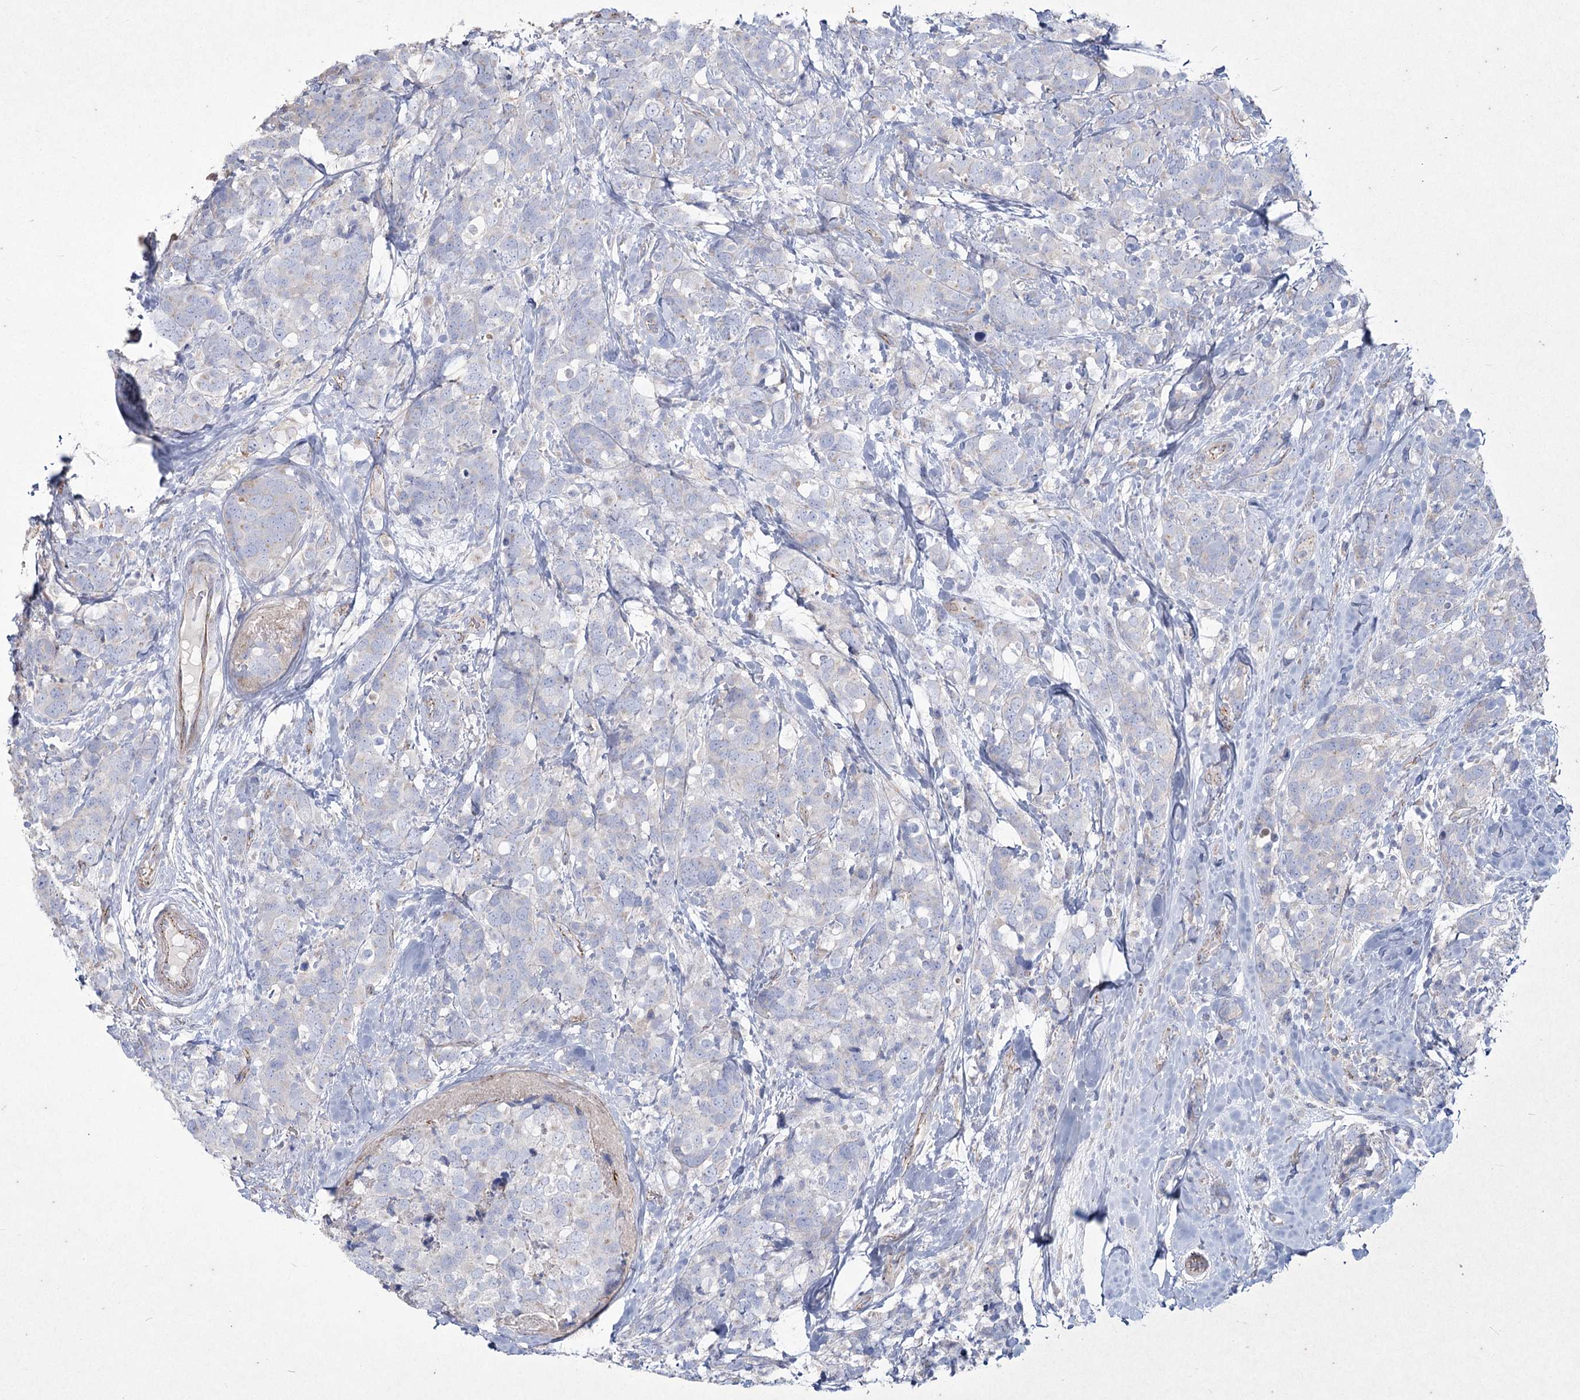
{"staining": {"intensity": "negative", "quantity": "none", "location": "none"}, "tissue": "breast cancer", "cell_type": "Tumor cells", "image_type": "cancer", "snomed": [{"axis": "morphology", "description": "Lobular carcinoma"}, {"axis": "topography", "description": "Breast"}], "caption": "Human breast lobular carcinoma stained for a protein using IHC displays no staining in tumor cells.", "gene": "LDLRAD3", "patient": {"sex": "female", "age": 59}}